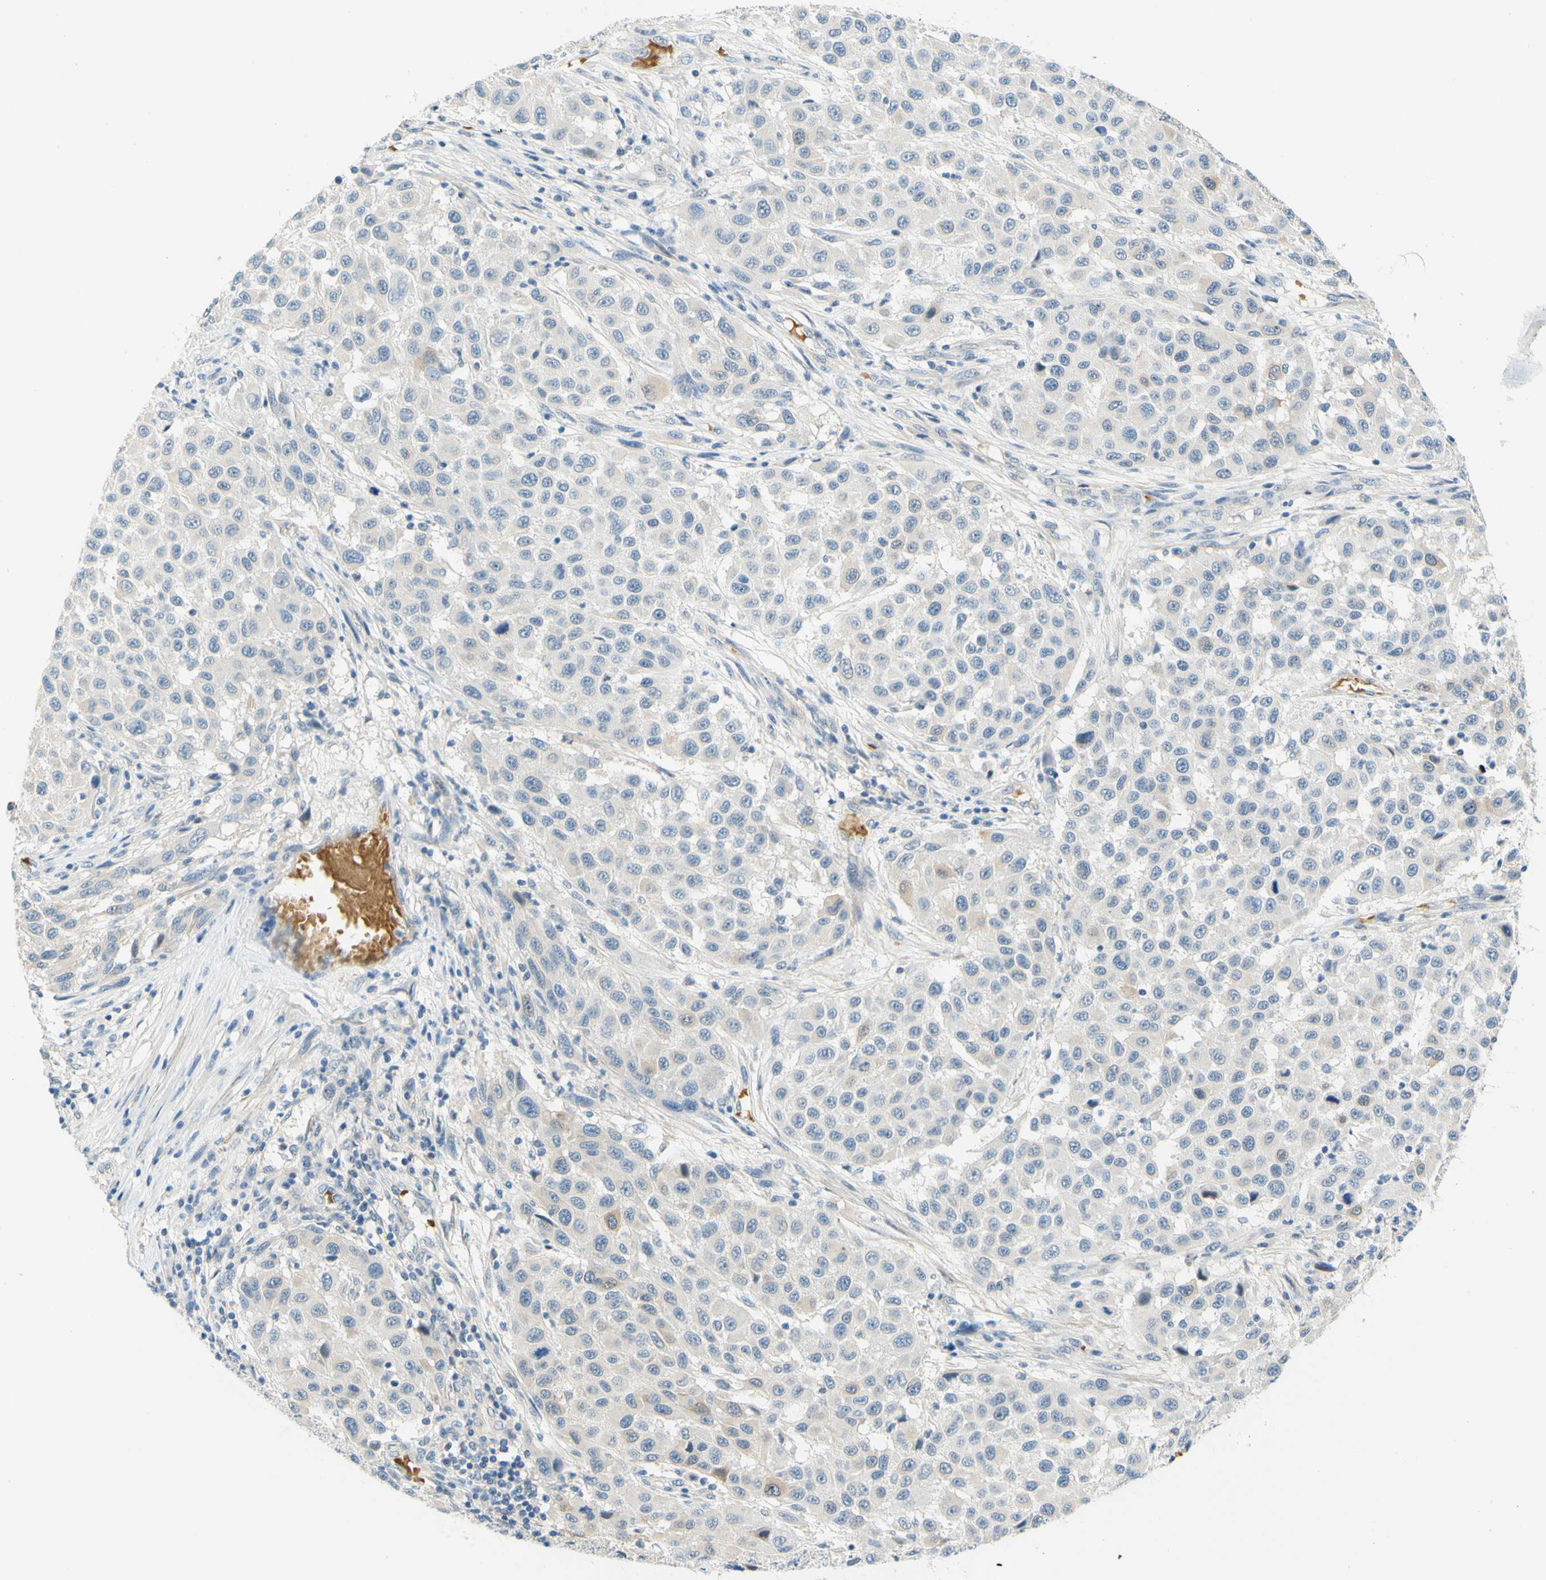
{"staining": {"intensity": "weak", "quantity": "<25%", "location": "cytoplasmic/membranous"}, "tissue": "melanoma", "cell_type": "Tumor cells", "image_type": "cancer", "snomed": [{"axis": "morphology", "description": "Malignant melanoma, Metastatic site"}, {"axis": "topography", "description": "Lymph node"}], "caption": "Micrograph shows no significant protein staining in tumor cells of malignant melanoma (metastatic site).", "gene": "ENTREP2", "patient": {"sex": "male", "age": 61}}